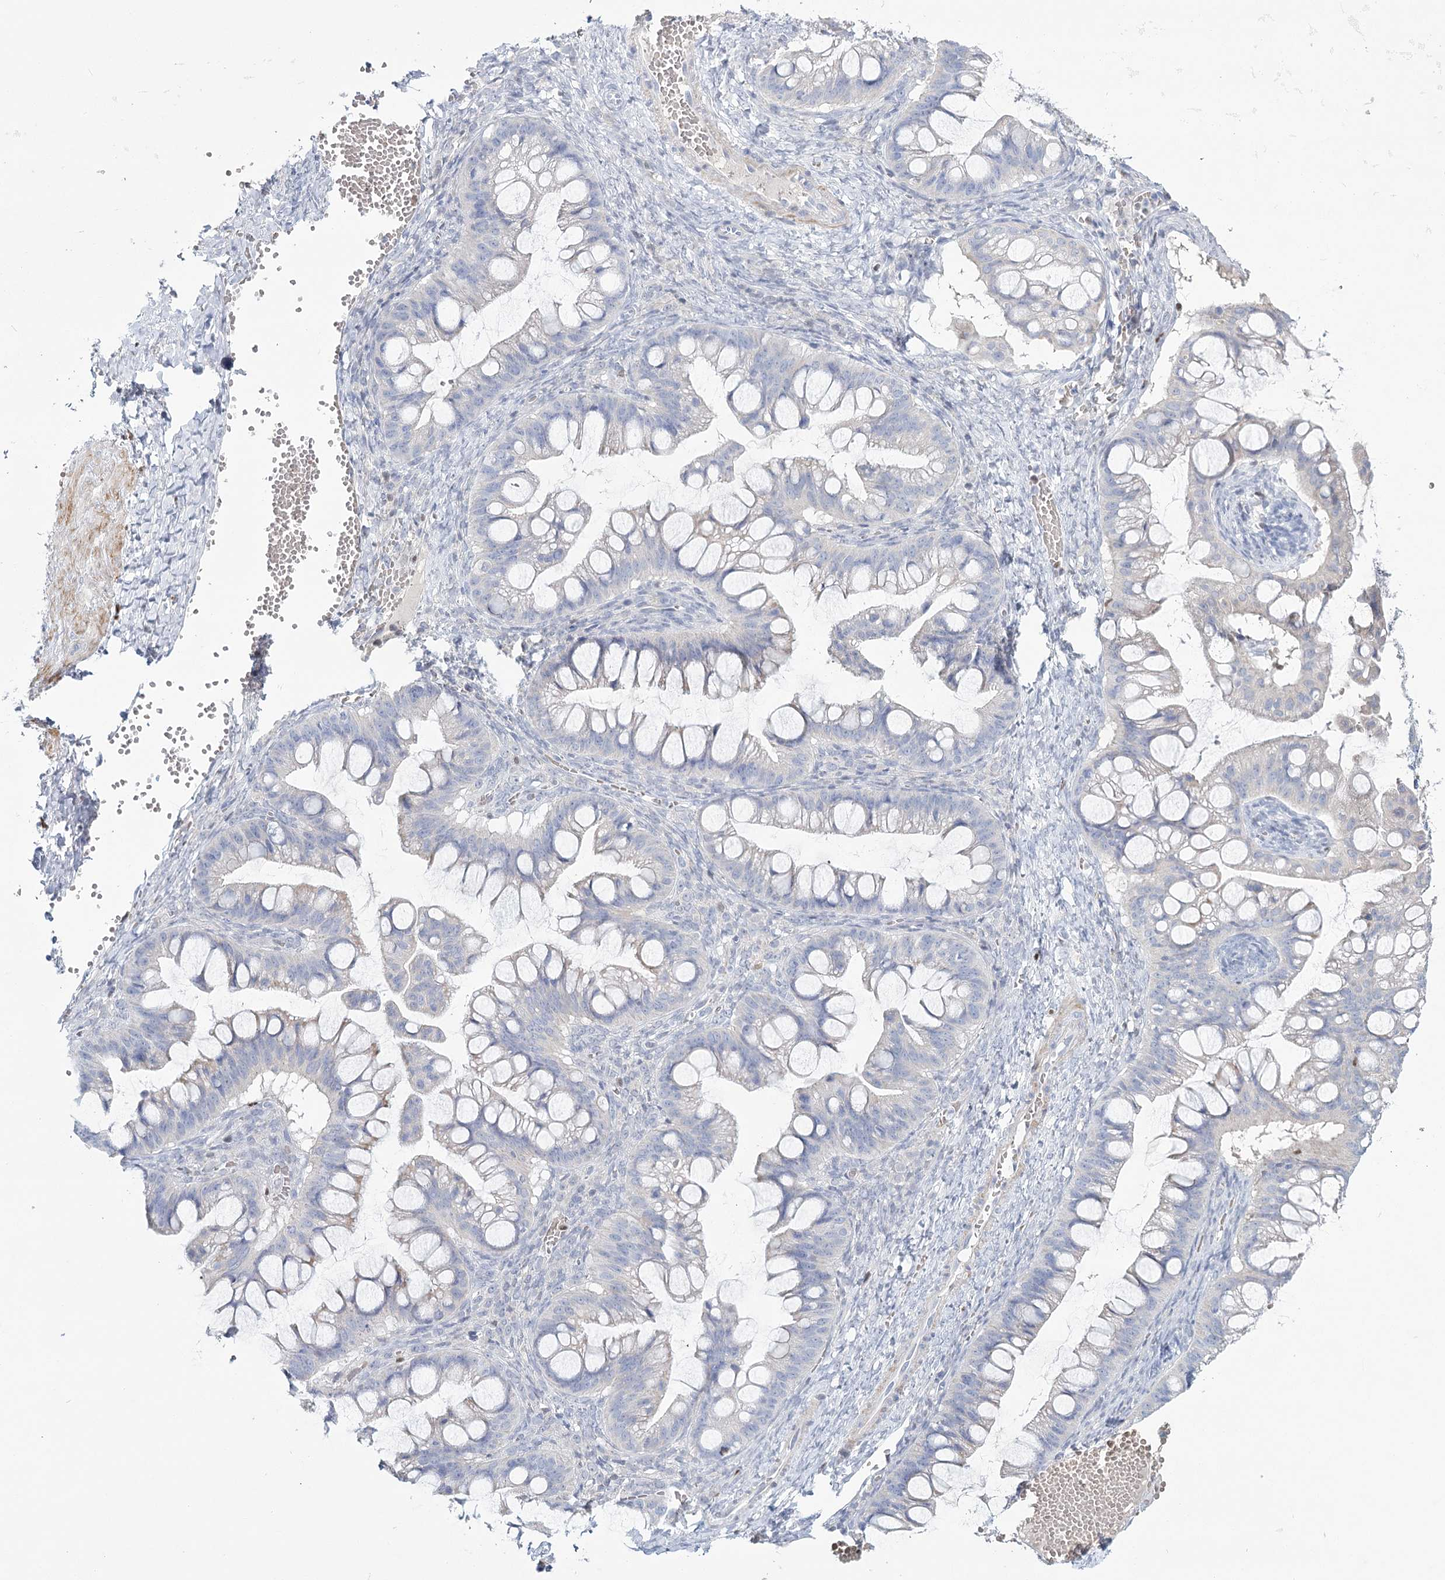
{"staining": {"intensity": "negative", "quantity": "none", "location": "none"}, "tissue": "ovarian cancer", "cell_type": "Tumor cells", "image_type": "cancer", "snomed": [{"axis": "morphology", "description": "Cystadenocarcinoma, mucinous, NOS"}, {"axis": "topography", "description": "Ovary"}], "caption": "Immunohistochemistry (IHC) image of human ovarian cancer (mucinous cystadenocarcinoma) stained for a protein (brown), which displays no positivity in tumor cells.", "gene": "IGSF3", "patient": {"sex": "female", "age": 73}}